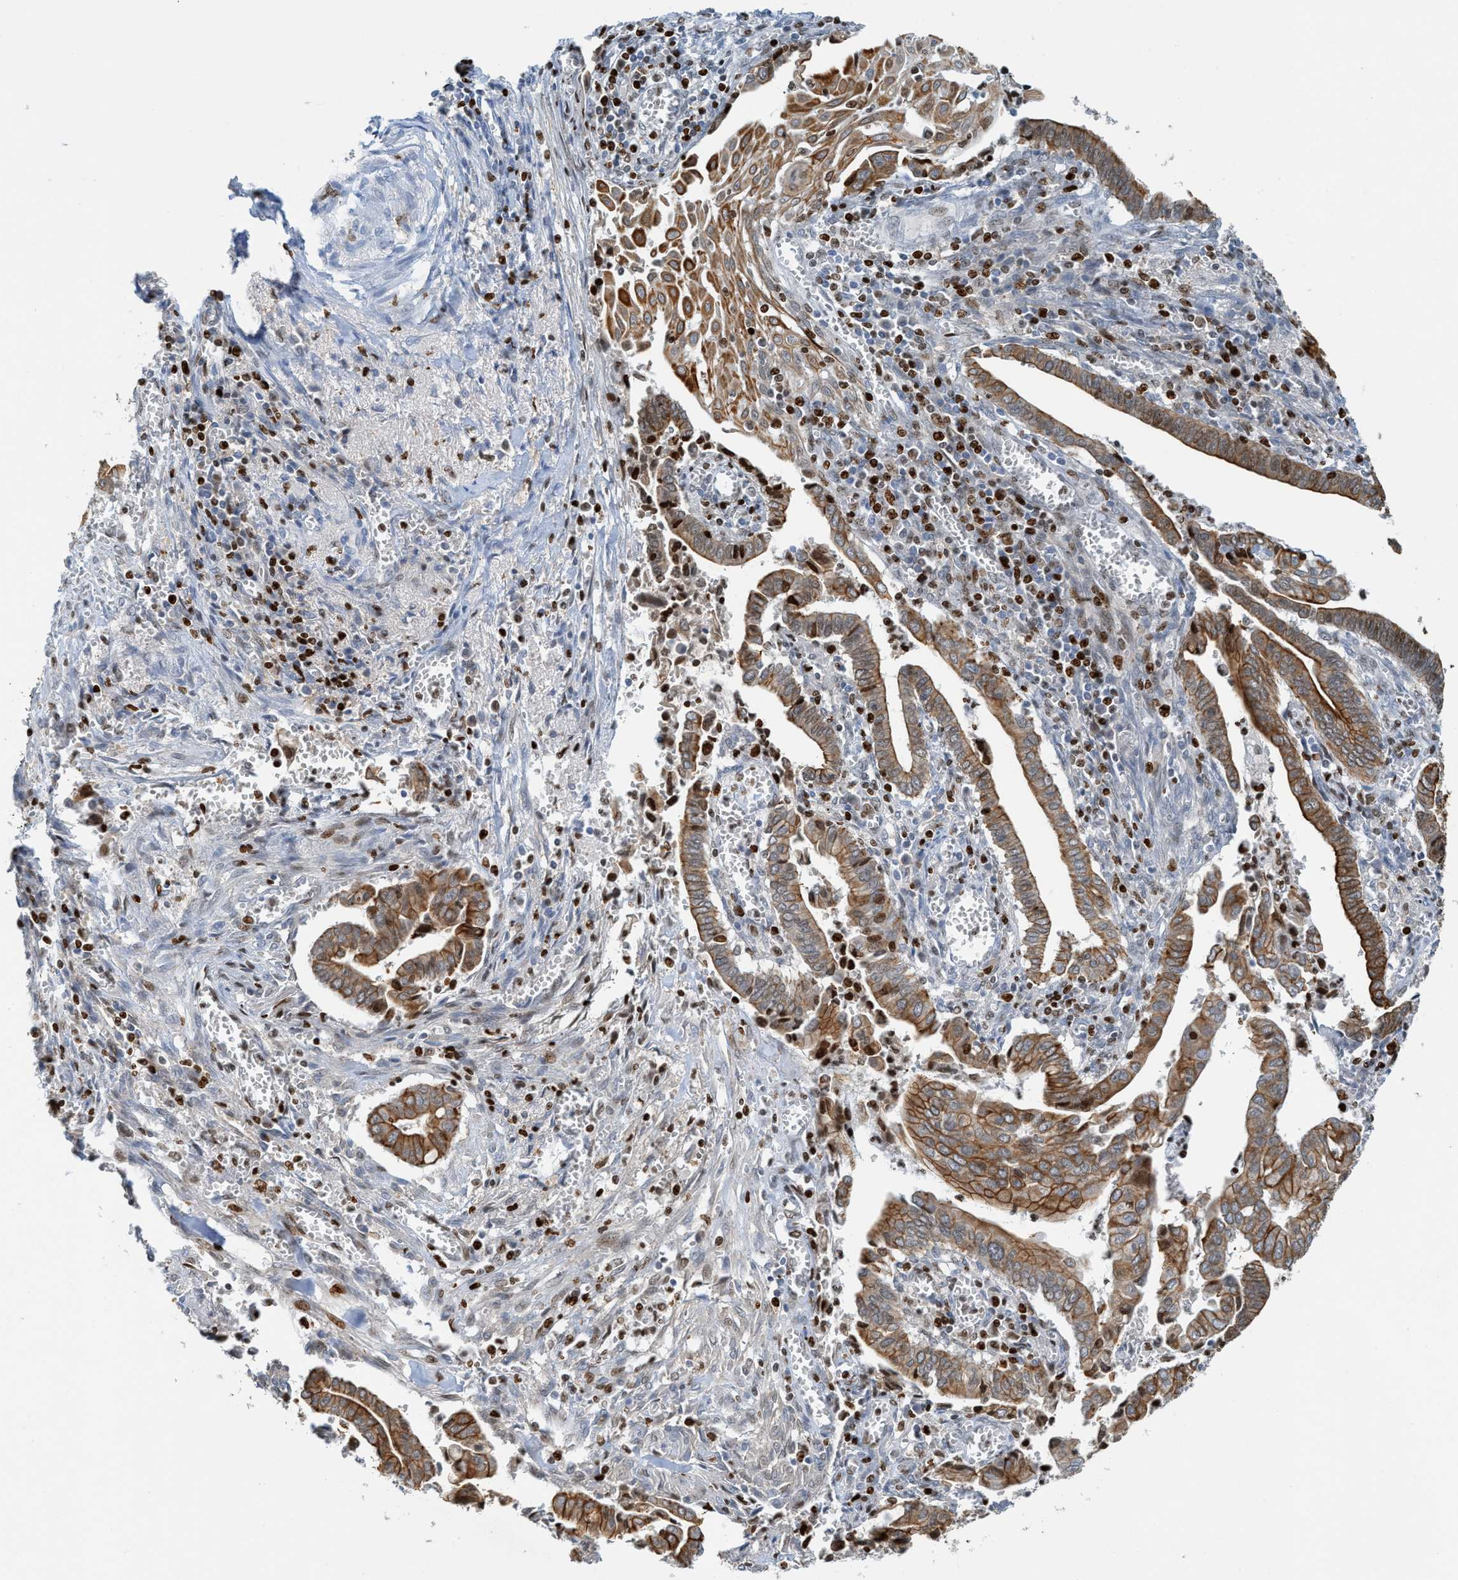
{"staining": {"intensity": "strong", "quantity": ">75%", "location": "cytoplasmic/membranous"}, "tissue": "cervical cancer", "cell_type": "Tumor cells", "image_type": "cancer", "snomed": [{"axis": "morphology", "description": "Adenocarcinoma, NOS"}, {"axis": "topography", "description": "Cervix"}], "caption": "Immunohistochemical staining of adenocarcinoma (cervical) exhibits high levels of strong cytoplasmic/membranous expression in about >75% of tumor cells.", "gene": "SH3D19", "patient": {"sex": "female", "age": 44}}